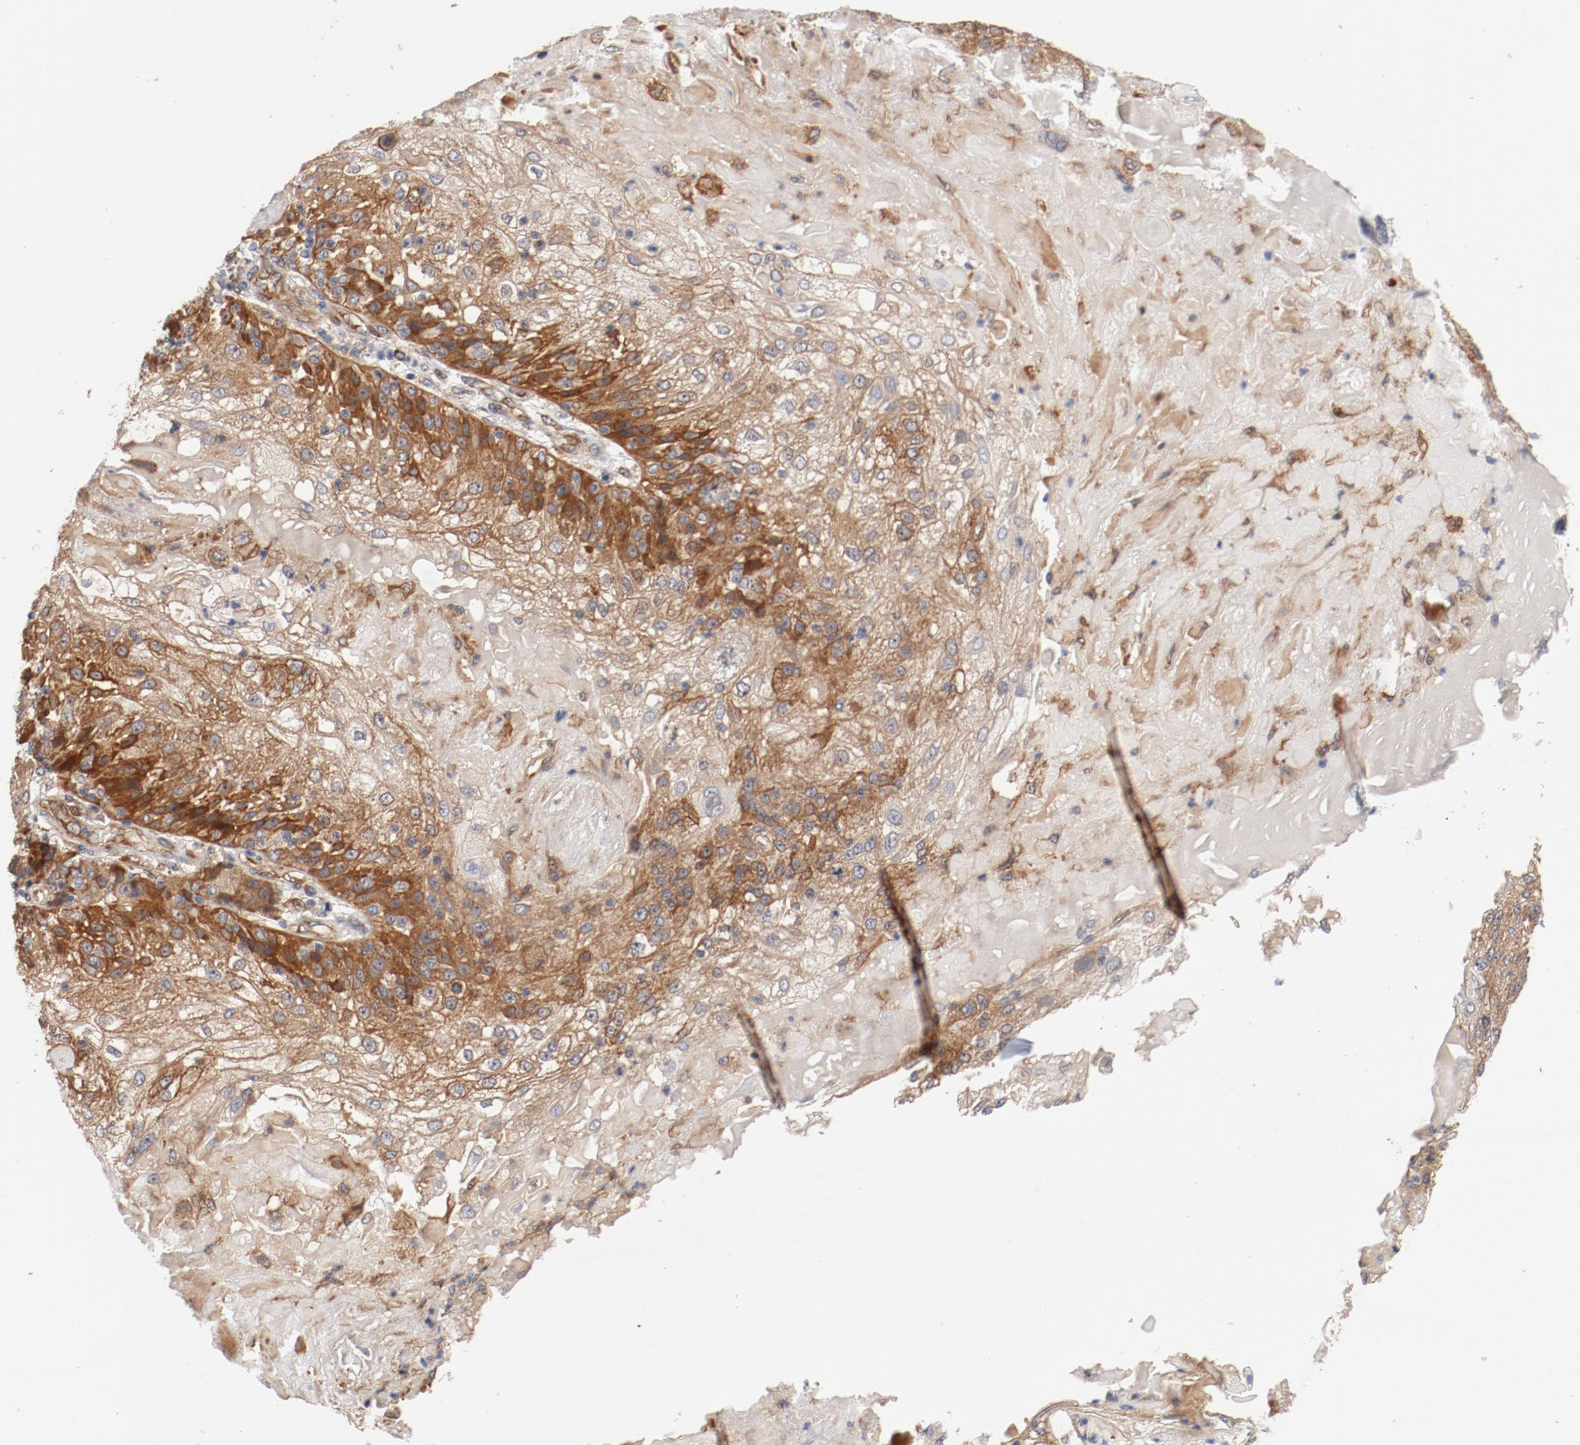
{"staining": {"intensity": "strong", "quantity": ">75%", "location": "cytoplasmic/membranous"}, "tissue": "skin cancer", "cell_type": "Tumor cells", "image_type": "cancer", "snomed": [{"axis": "morphology", "description": "Normal tissue, NOS"}, {"axis": "morphology", "description": "Squamous cell carcinoma, NOS"}, {"axis": "topography", "description": "Skin"}], "caption": "A brown stain shows strong cytoplasmic/membranous staining of a protein in human skin squamous cell carcinoma tumor cells. (DAB IHC, brown staining for protein, blue staining for nuclei).", "gene": "PITPNM2", "patient": {"sex": "female", "age": 83}}